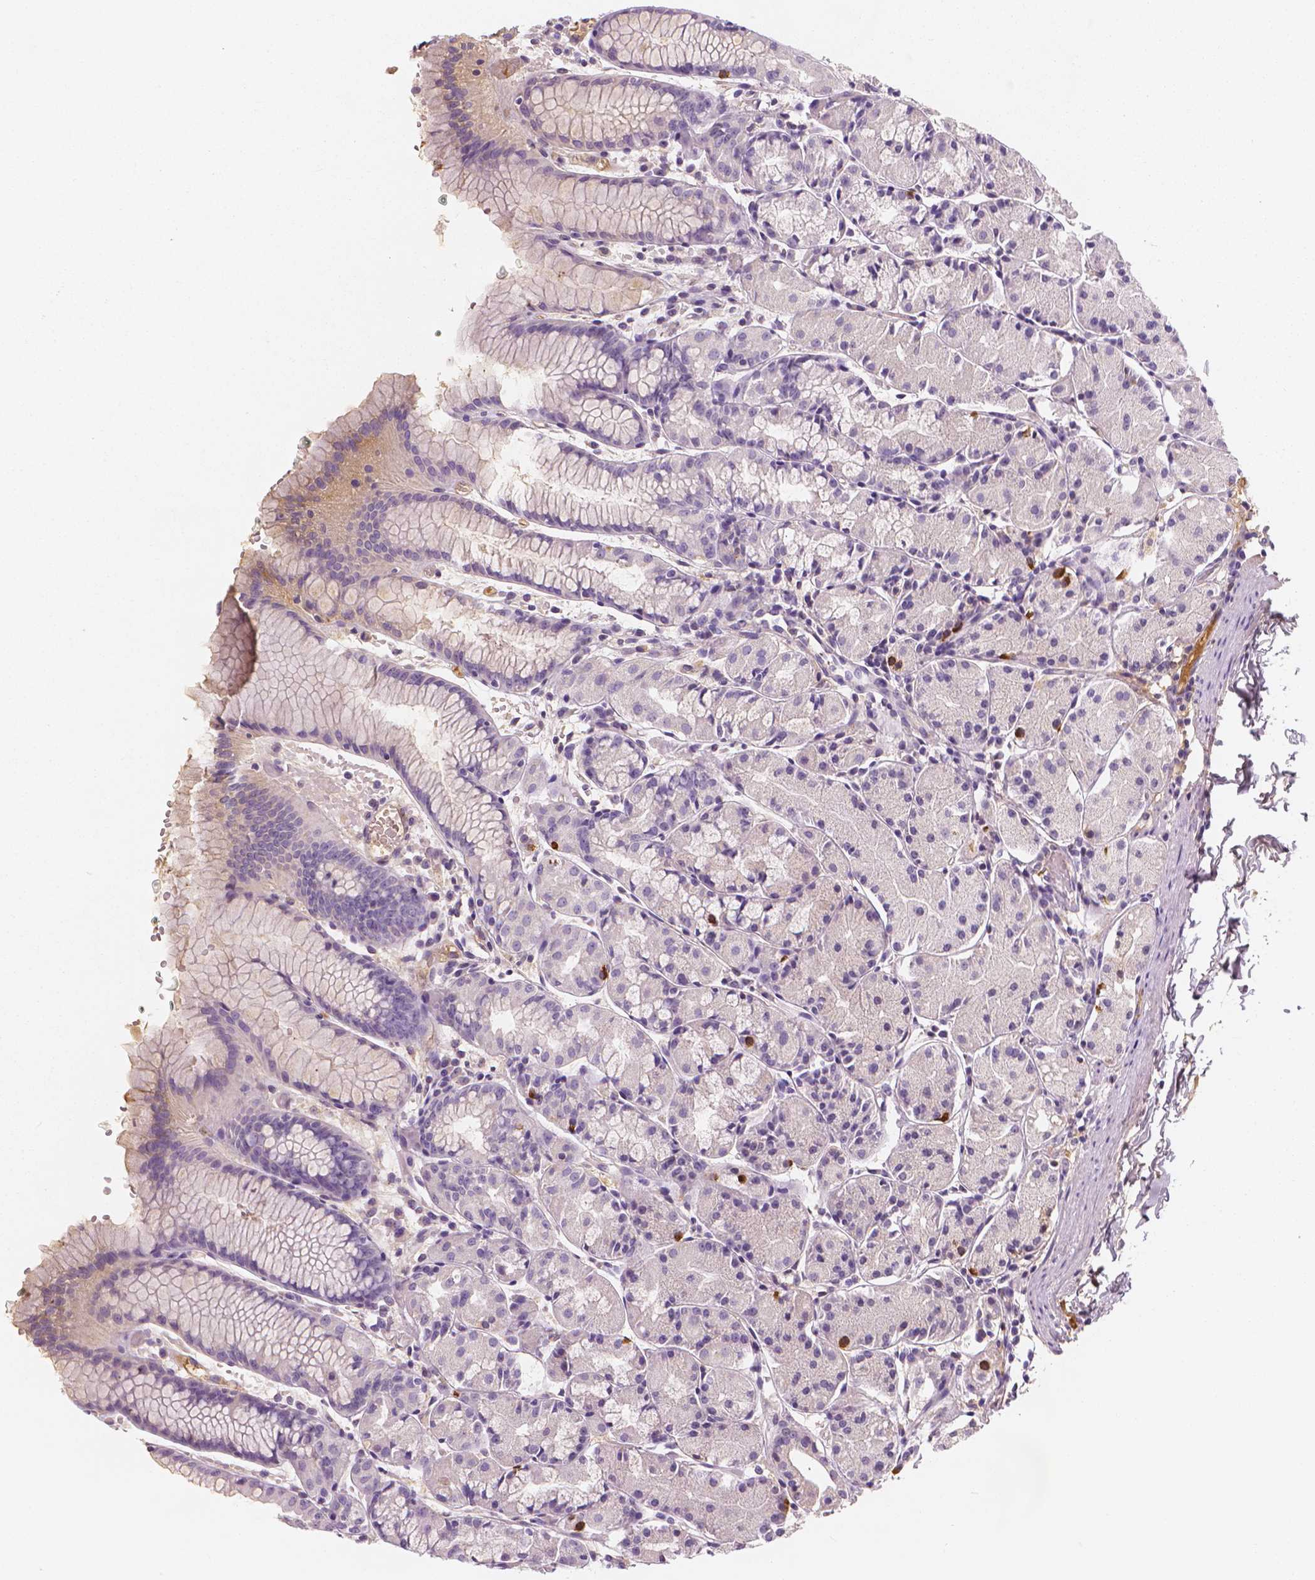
{"staining": {"intensity": "negative", "quantity": "none", "location": "none"}, "tissue": "stomach", "cell_type": "Glandular cells", "image_type": "normal", "snomed": [{"axis": "morphology", "description": "Normal tissue, NOS"}, {"axis": "topography", "description": "Stomach, upper"}], "caption": "Glandular cells show no significant expression in normal stomach. (DAB (3,3'-diaminobenzidine) immunohistochemistry with hematoxylin counter stain).", "gene": "APOA4", "patient": {"sex": "male", "age": 47}}